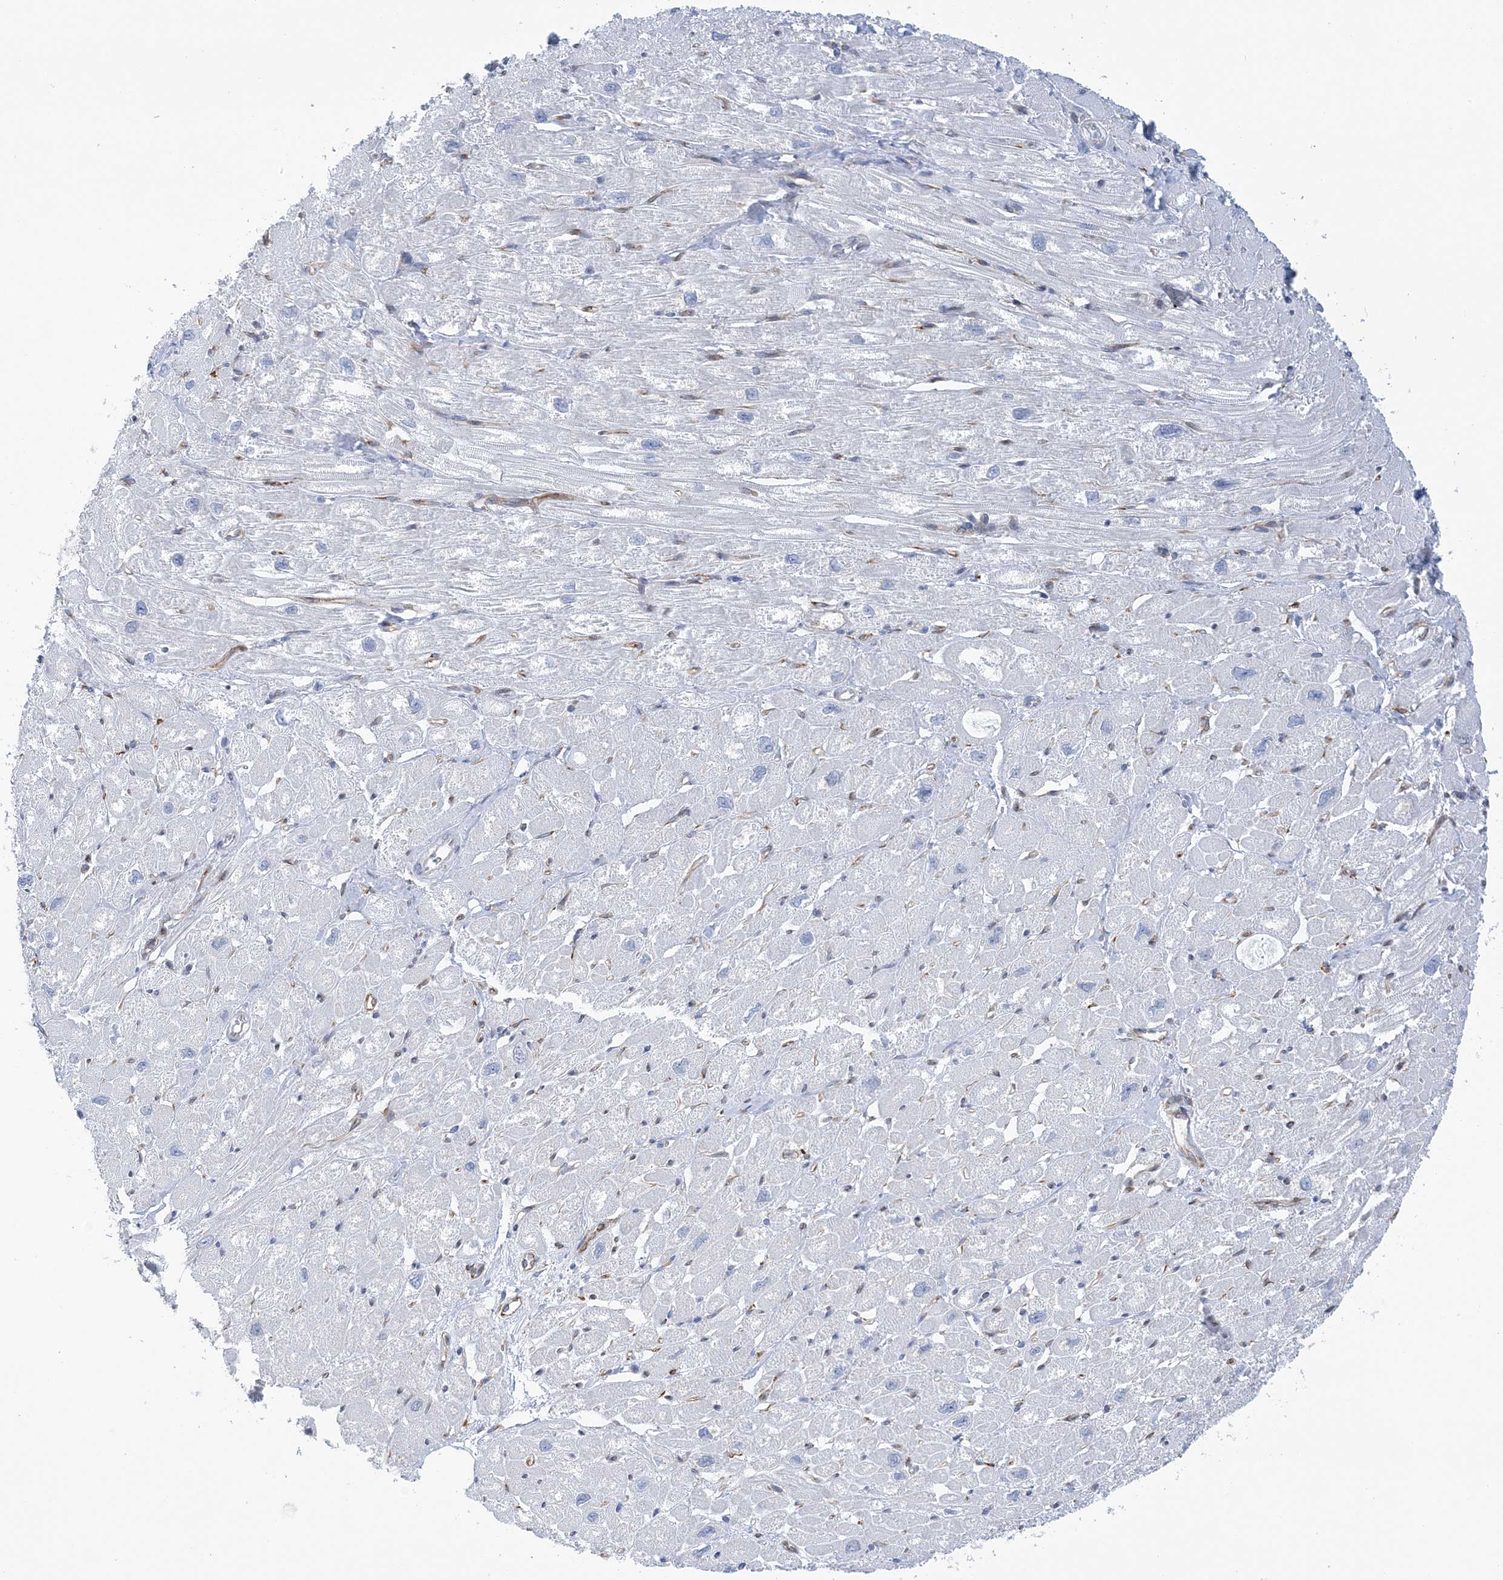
{"staining": {"intensity": "negative", "quantity": "none", "location": "none"}, "tissue": "heart muscle", "cell_type": "Cardiomyocytes", "image_type": "normal", "snomed": [{"axis": "morphology", "description": "Normal tissue, NOS"}, {"axis": "topography", "description": "Heart"}], "caption": "The IHC micrograph has no significant positivity in cardiomyocytes of heart muscle.", "gene": "PLEKHG4B", "patient": {"sex": "male", "age": 50}}